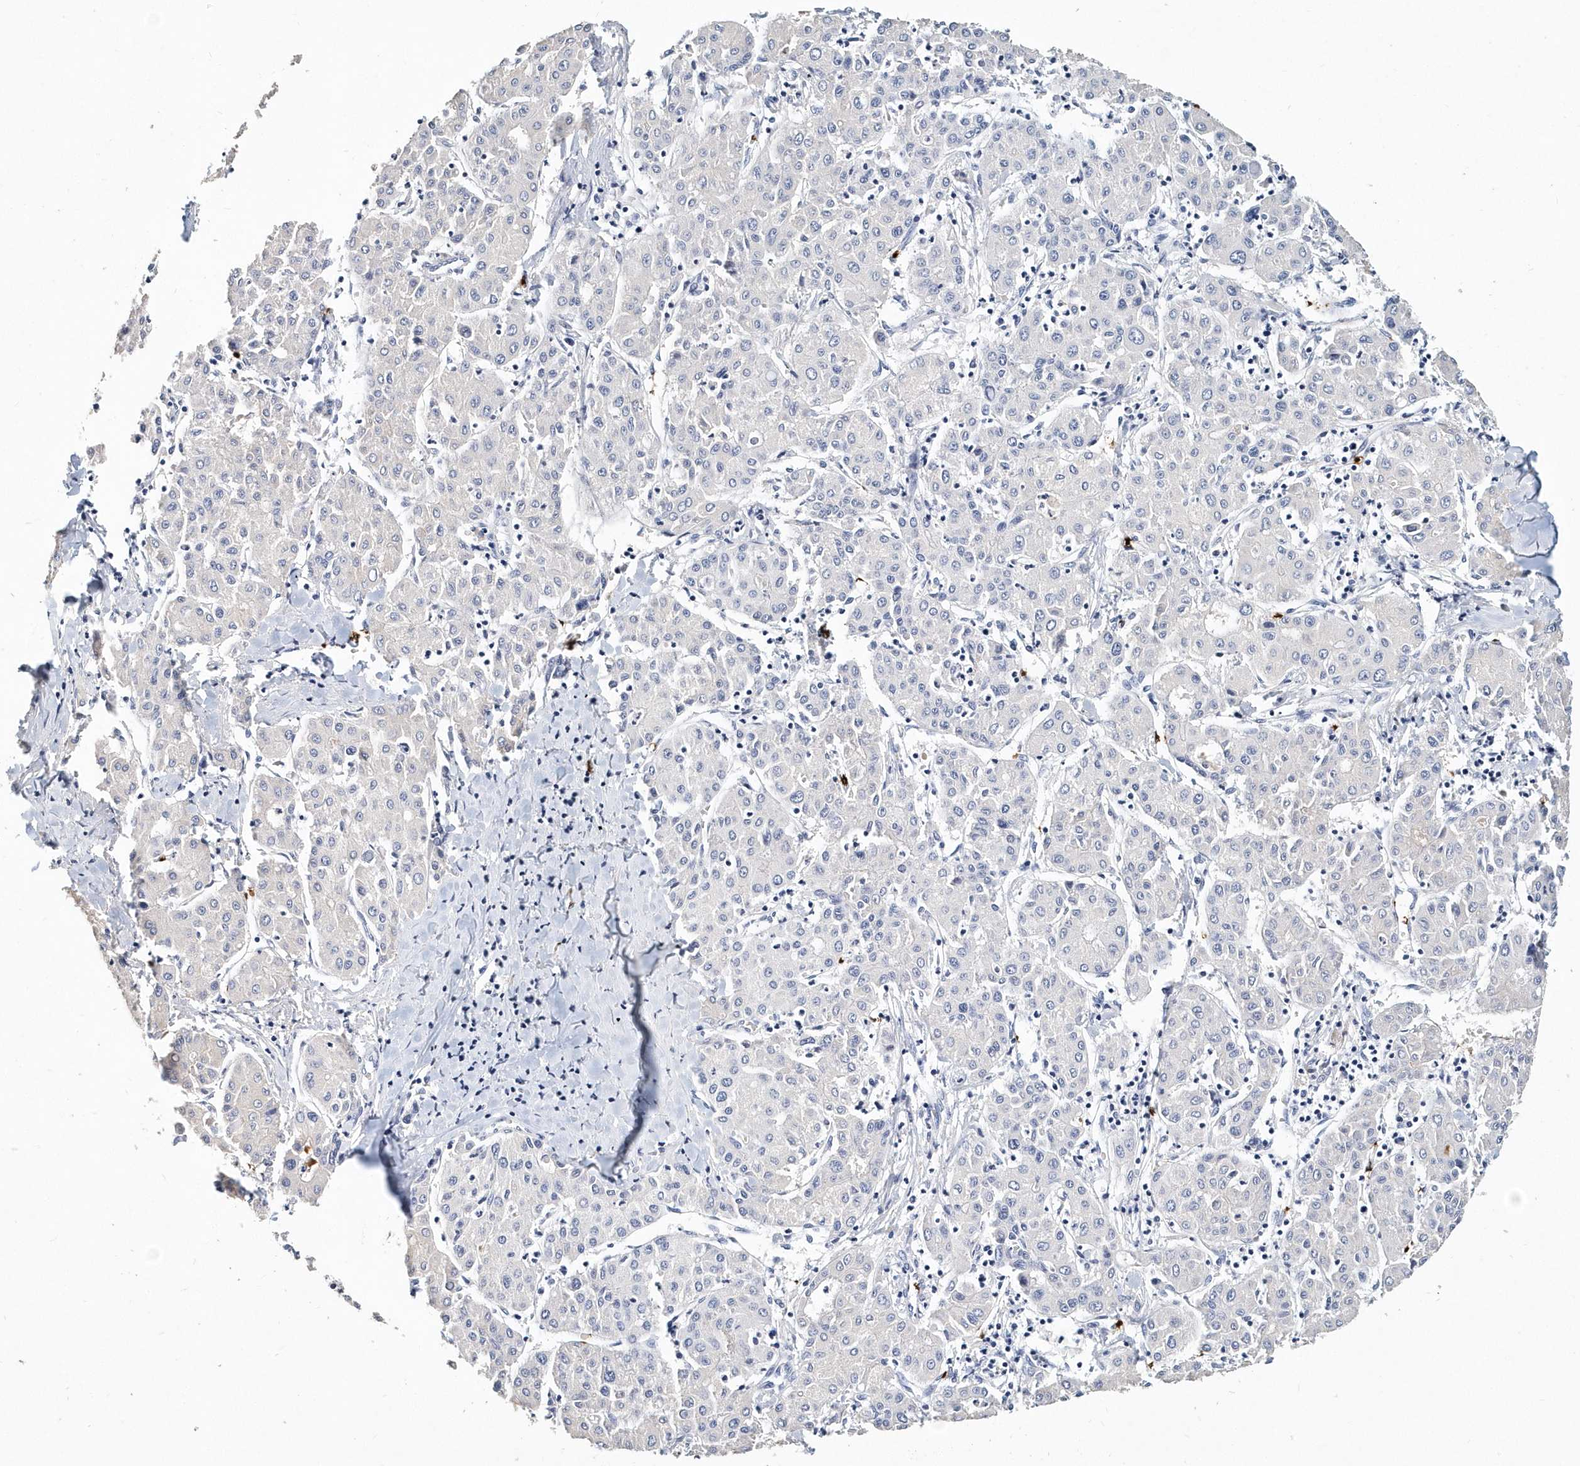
{"staining": {"intensity": "negative", "quantity": "none", "location": "none"}, "tissue": "liver cancer", "cell_type": "Tumor cells", "image_type": "cancer", "snomed": [{"axis": "morphology", "description": "Carcinoma, Hepatocellular, NOS"}, {"axis": "topography", "description": "Liver"}], "caption": "Immunohistochemical staining of liver cancer (hepatocellular carcinoma) shows no significant positivity in tumor cells.", "gene": "ITGA2B", "patient": {"sex": "male", "age": 65}}